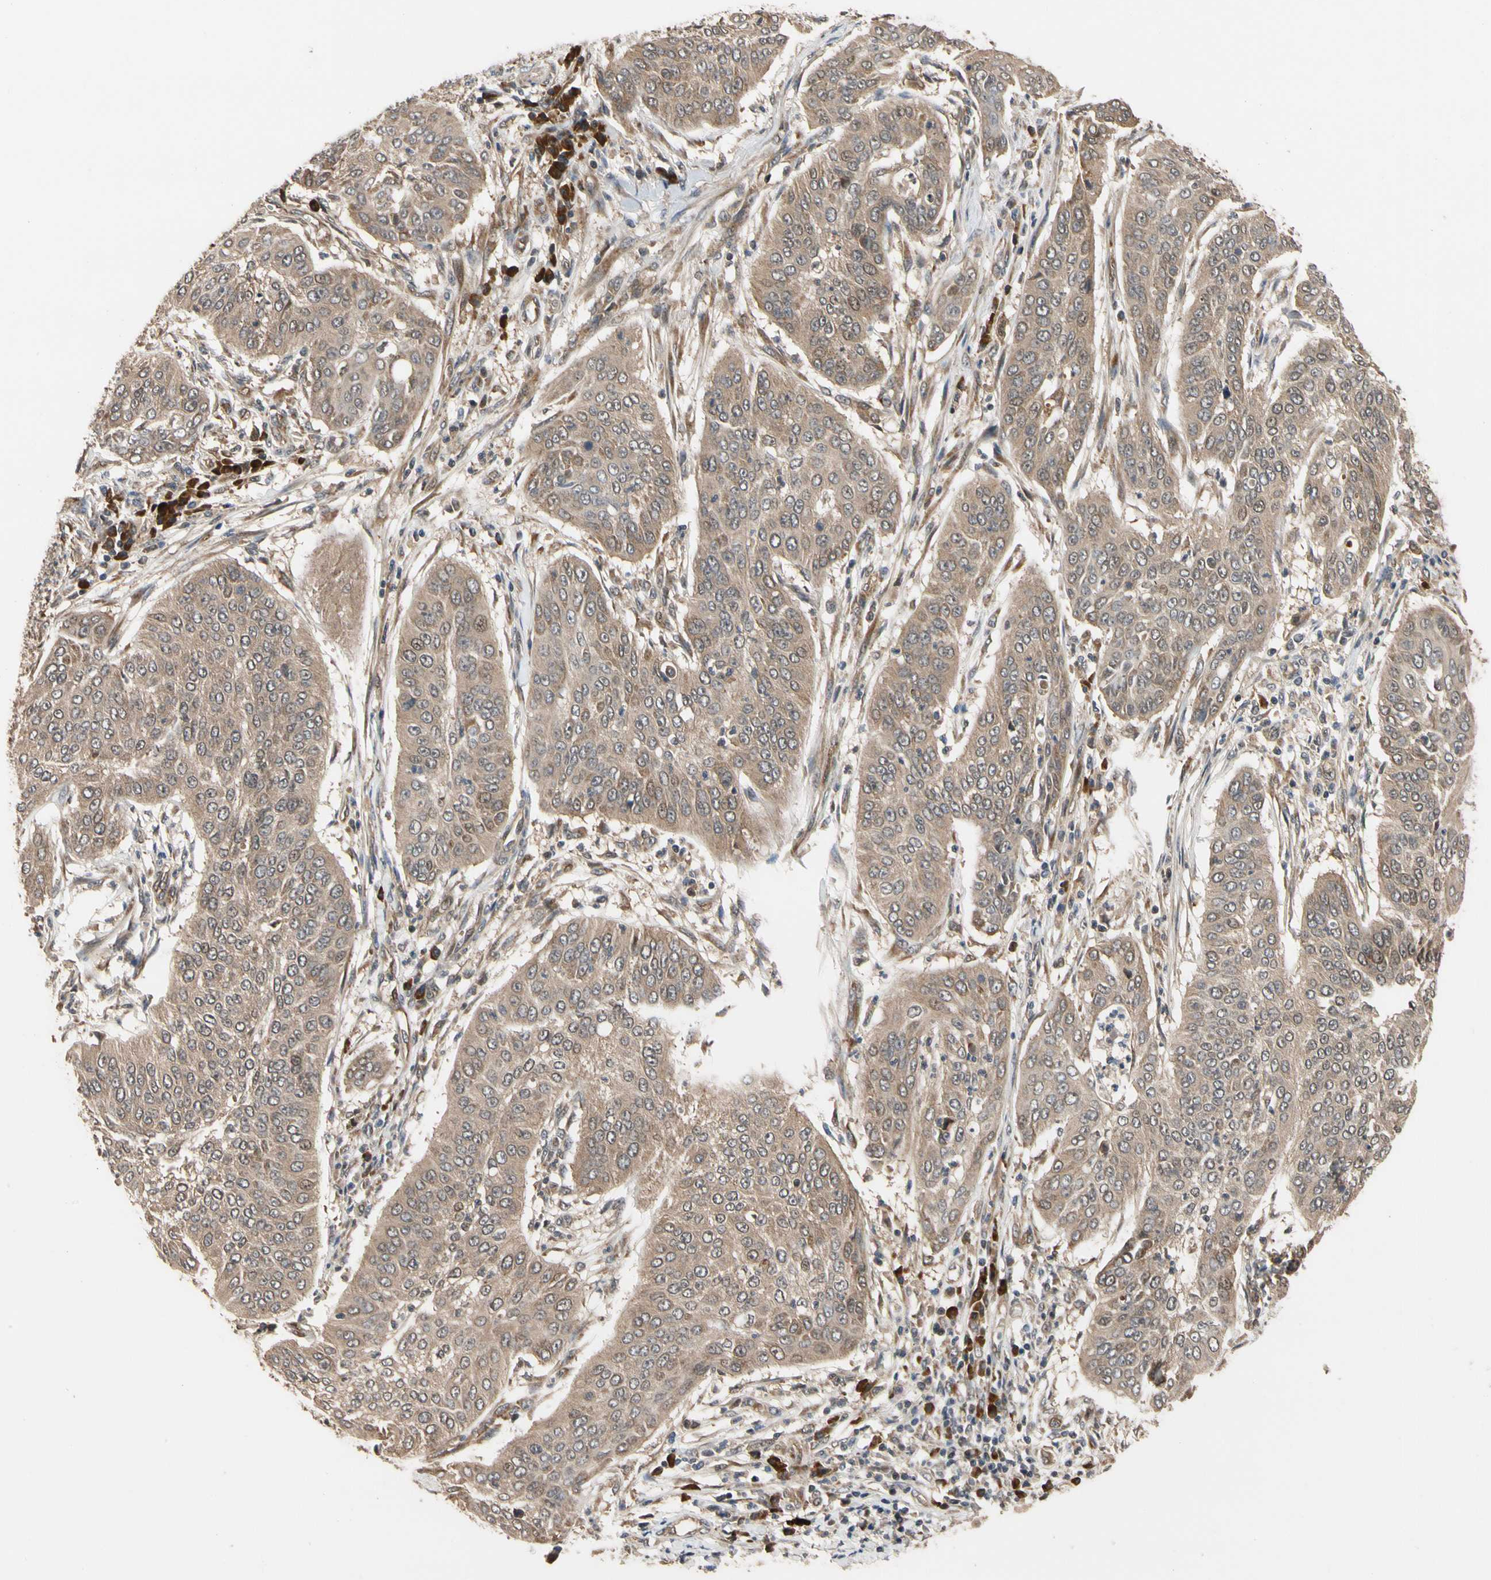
{"staining": {"intensity": "weak", "quantity": ">75%", "location": "cytoplasmic/membranous"}, "tissue": "cervical cancer", "cell_type": "Tumor cells", "image_type": "cancer", "snomed": [{"axis": "morphology", "description": "Normal tissue, NOS"}, {"axis": "morphology", "description": "Squamous cell carcinoma, NOS"}, {"axis": "topography", "description": "Cervix"}], "caption": "A high-resolution photomicrograph shows immunohistochemistry (IHC) staining of cervical squamous cell carcinoma, which shows weak cytoplasmic/membranous expression in about >75% of tumor cells.", "gene": "CYTIP", "patient": {"sex": "female", "age": 39}}